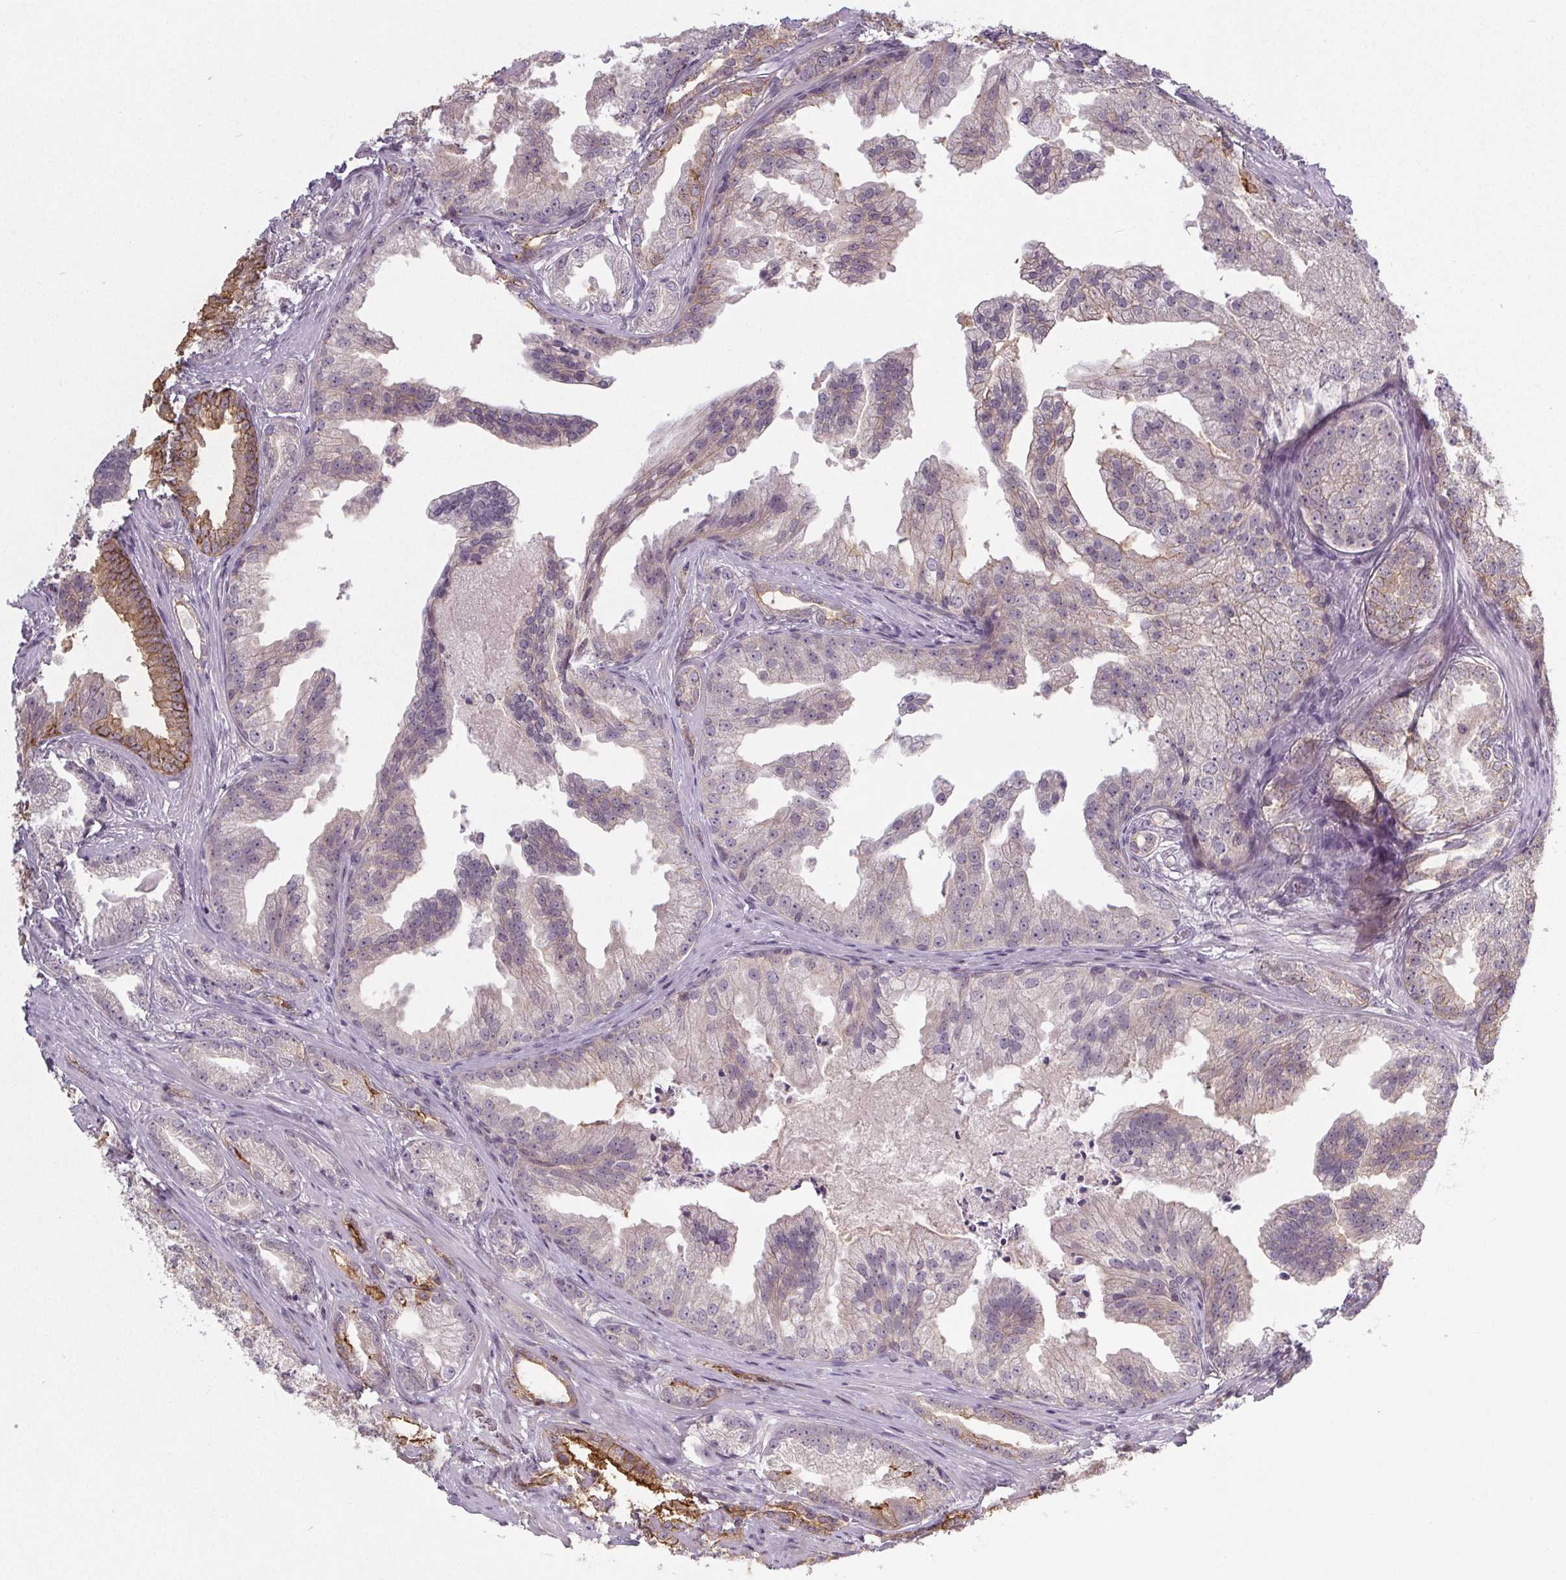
{"staining": {"intensity": "moderate", "quantity": "25%-75%", "location": "cytoplasmic/membranous"}, "tissue": "prostate cancer", "cell_type": "Tumor cells", "image_type": "cancer", "snomed": [{"axis": "morphology", "description": "Adenocarcinoma, Low grade"}, {"axis": "topography", "description": "Prostate"}], "caption": "IHC (DAB) staining of human prostate cancer (low-grade adenocarcinoma) shows moderate cytoplasmic/membranous protein staining in approximately 25%-75% of tumor cells. (DAB = brown stain, brightfield microscopy at high magnification).", "gene": "SLC26A2", "patient": {"sex": "male", "age": 65}}